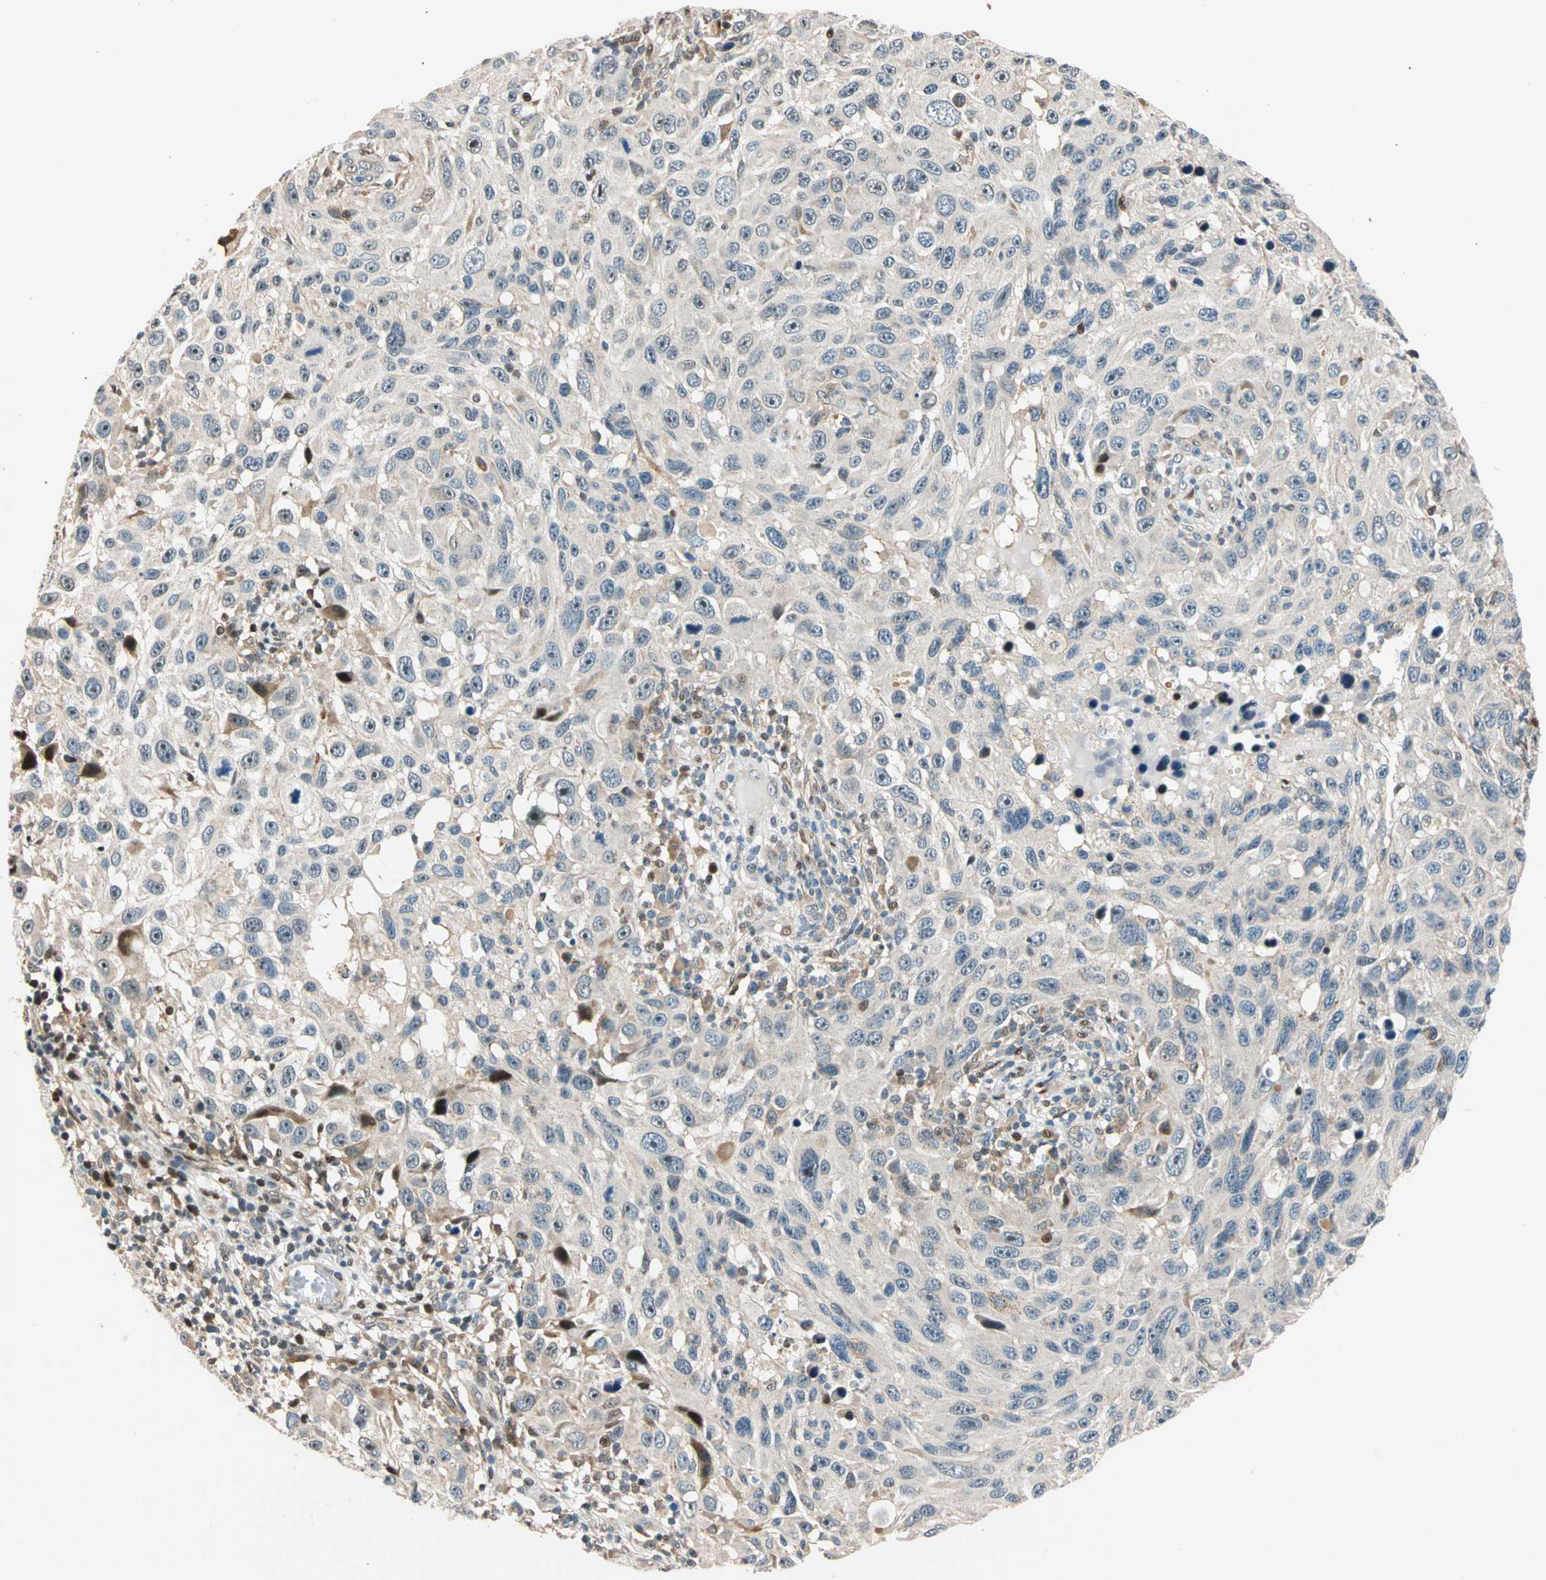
{"staining": {"intensity": "negative", "quantity": "none", "location": "none"}, "tissue": "melanoma", "cell_type": "Tumor cells", "image_type": "cancer", "snomed": [{"axis": "morphology", "description": "Malignant melanoma, NOS"}, {"axis": "topography", "description": "Skin"}], "caption": "Human melanoma stained for a protein using IHC reveals no positivity in tumor cells.", "gene": "HECW1", "patient": {"sex": "male", "age": 53}}